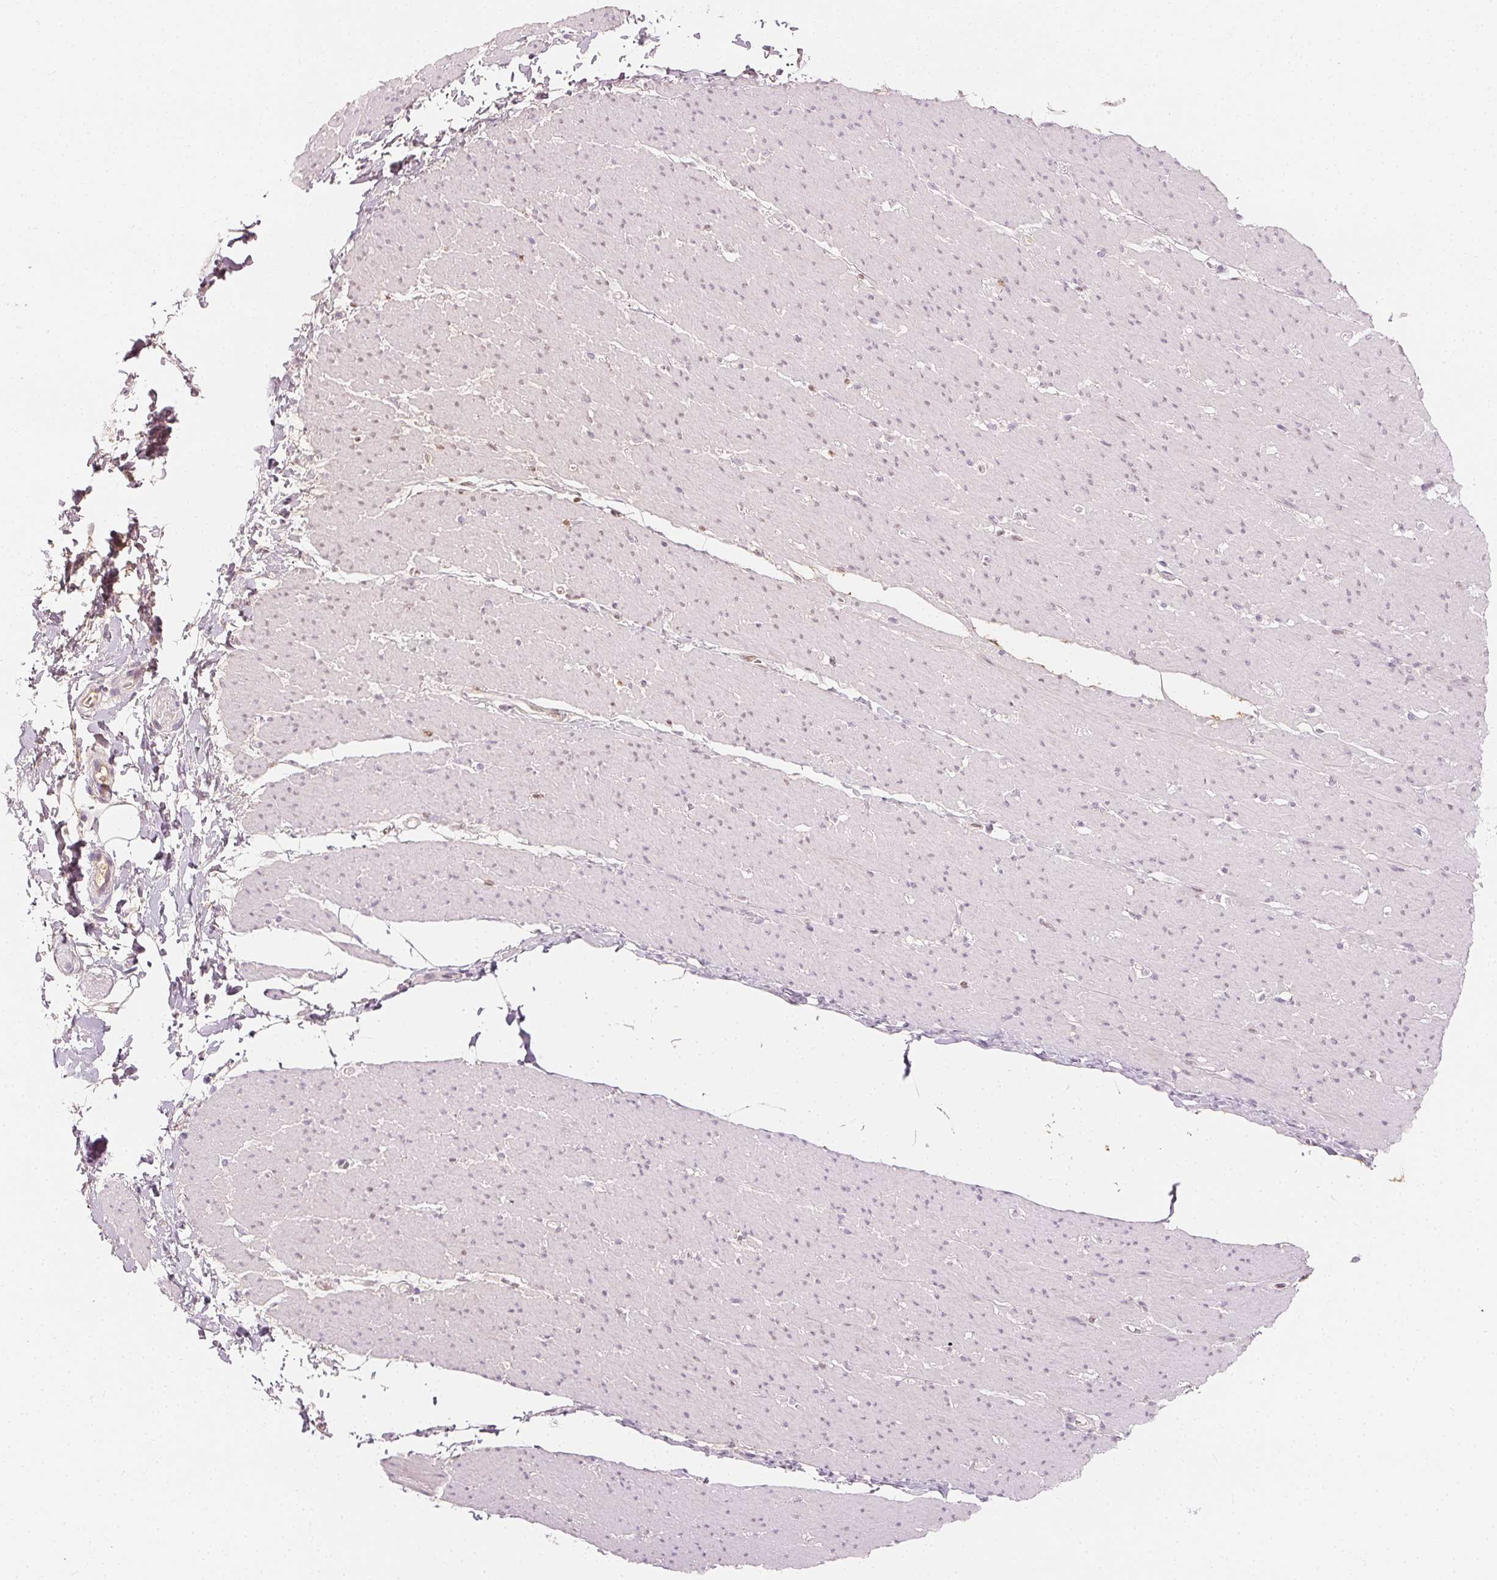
{"staining": {"intensity": "weak", "quantity": "<25%", "location": "cytoplasmic/membranous"}, "tissue": "smooth muscle", "cell_type": "Smooth muscle cells", "image_type": "normal", "snomed": [{"axis": "morphology", "description": "Normal tissue, NOS"}, {"axis": "topography", "description": "Smooth muscle"}, {"axis": "topography", "description": "Rectum"}], "caption": "This is an IHC photomicrograph of benign smooth muscle. There is no staining in smooth muscle cells.", "gene": "AFM", "patient": {"sex": "male", "age": 53}}